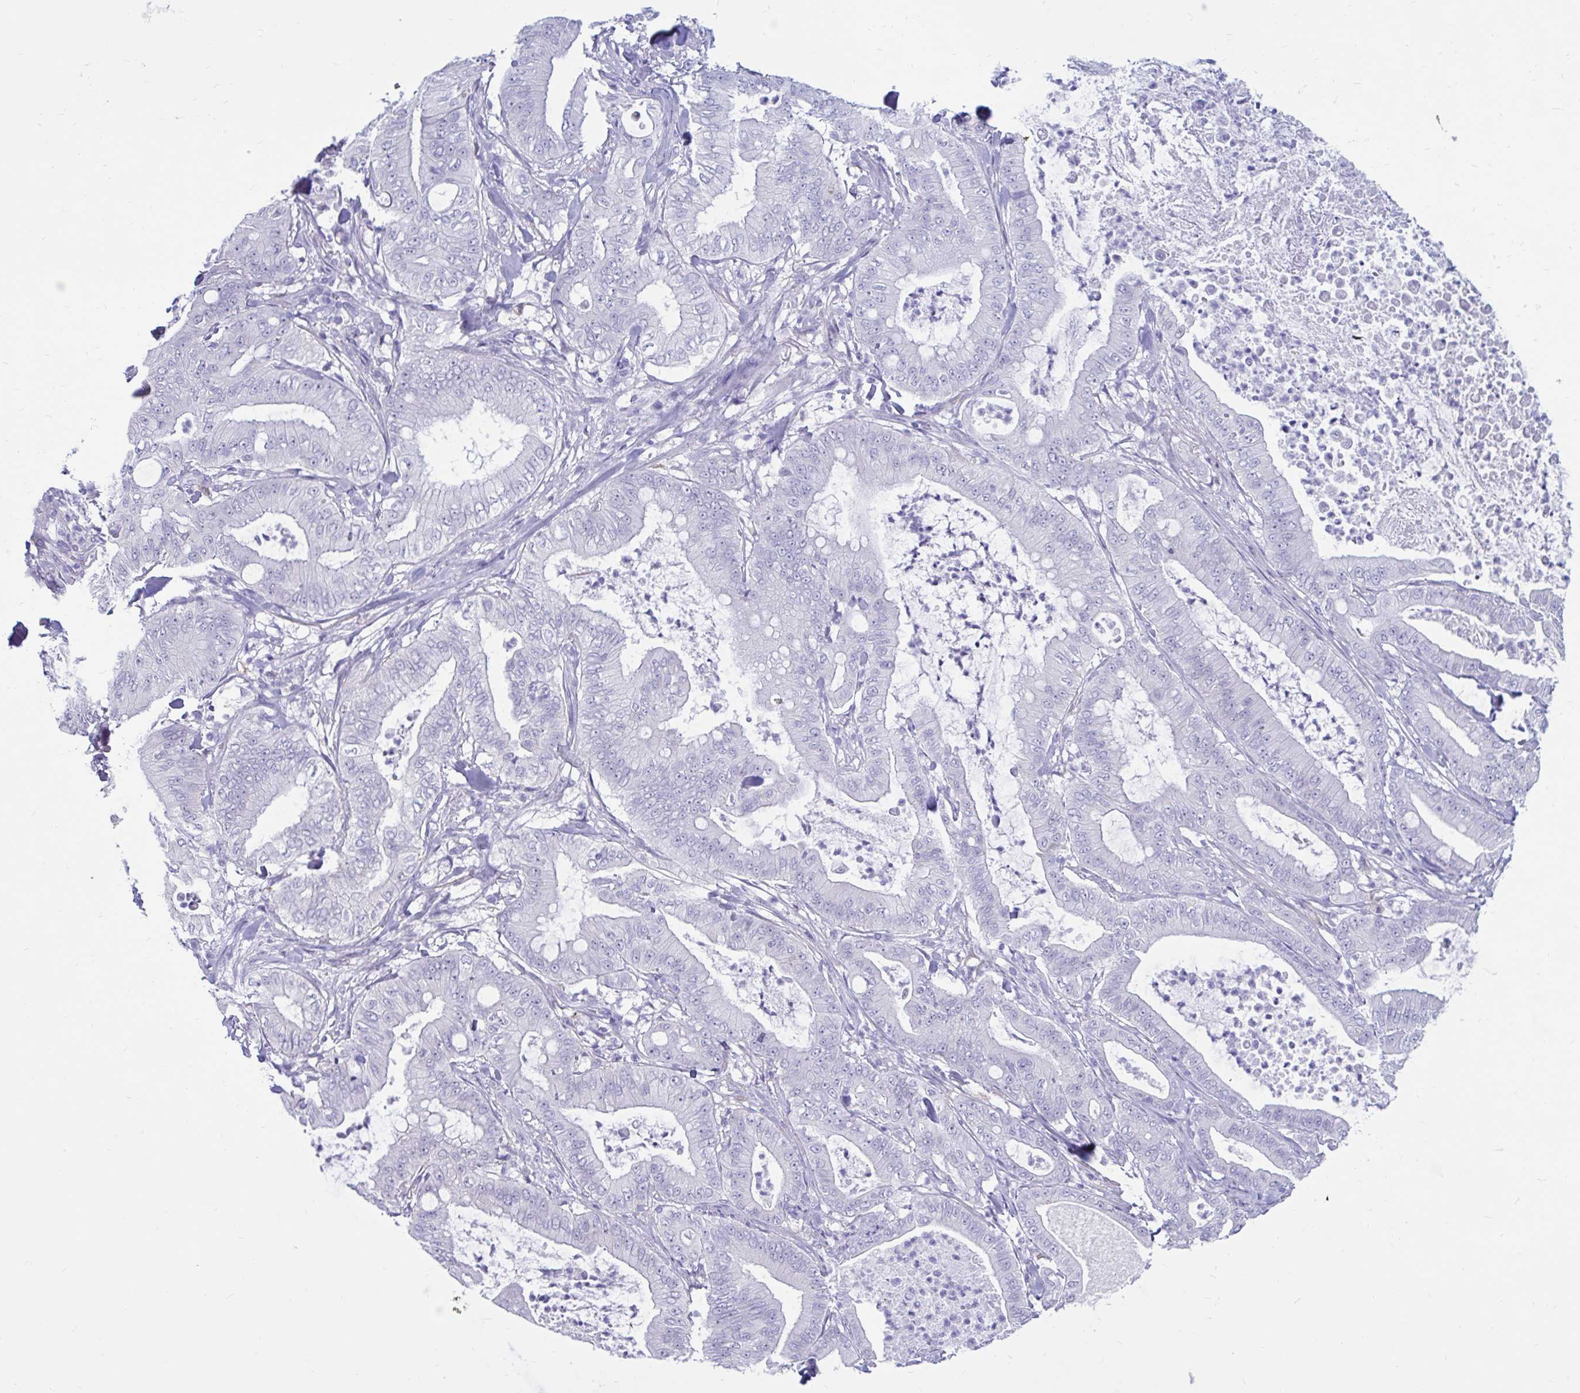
{"staining": {"intensity": "negative", "quantity": "none", "location": "none"}, "tissue": "pancreatic cancer", "cell_type": "Tumor cells", "image_type": "cancer", "snomed": [{"axis": "morphology", "description": "Adenocarcinoma, NOS"}, {"axis": "topography", "description": "Pancreas"}], "caption": "Protein analysis of pancreatic adenocarcinoma displays no significant positivity in tumor cells.", "gene": "IGSF5", "patient": {"sex": "male", "age": 71}}